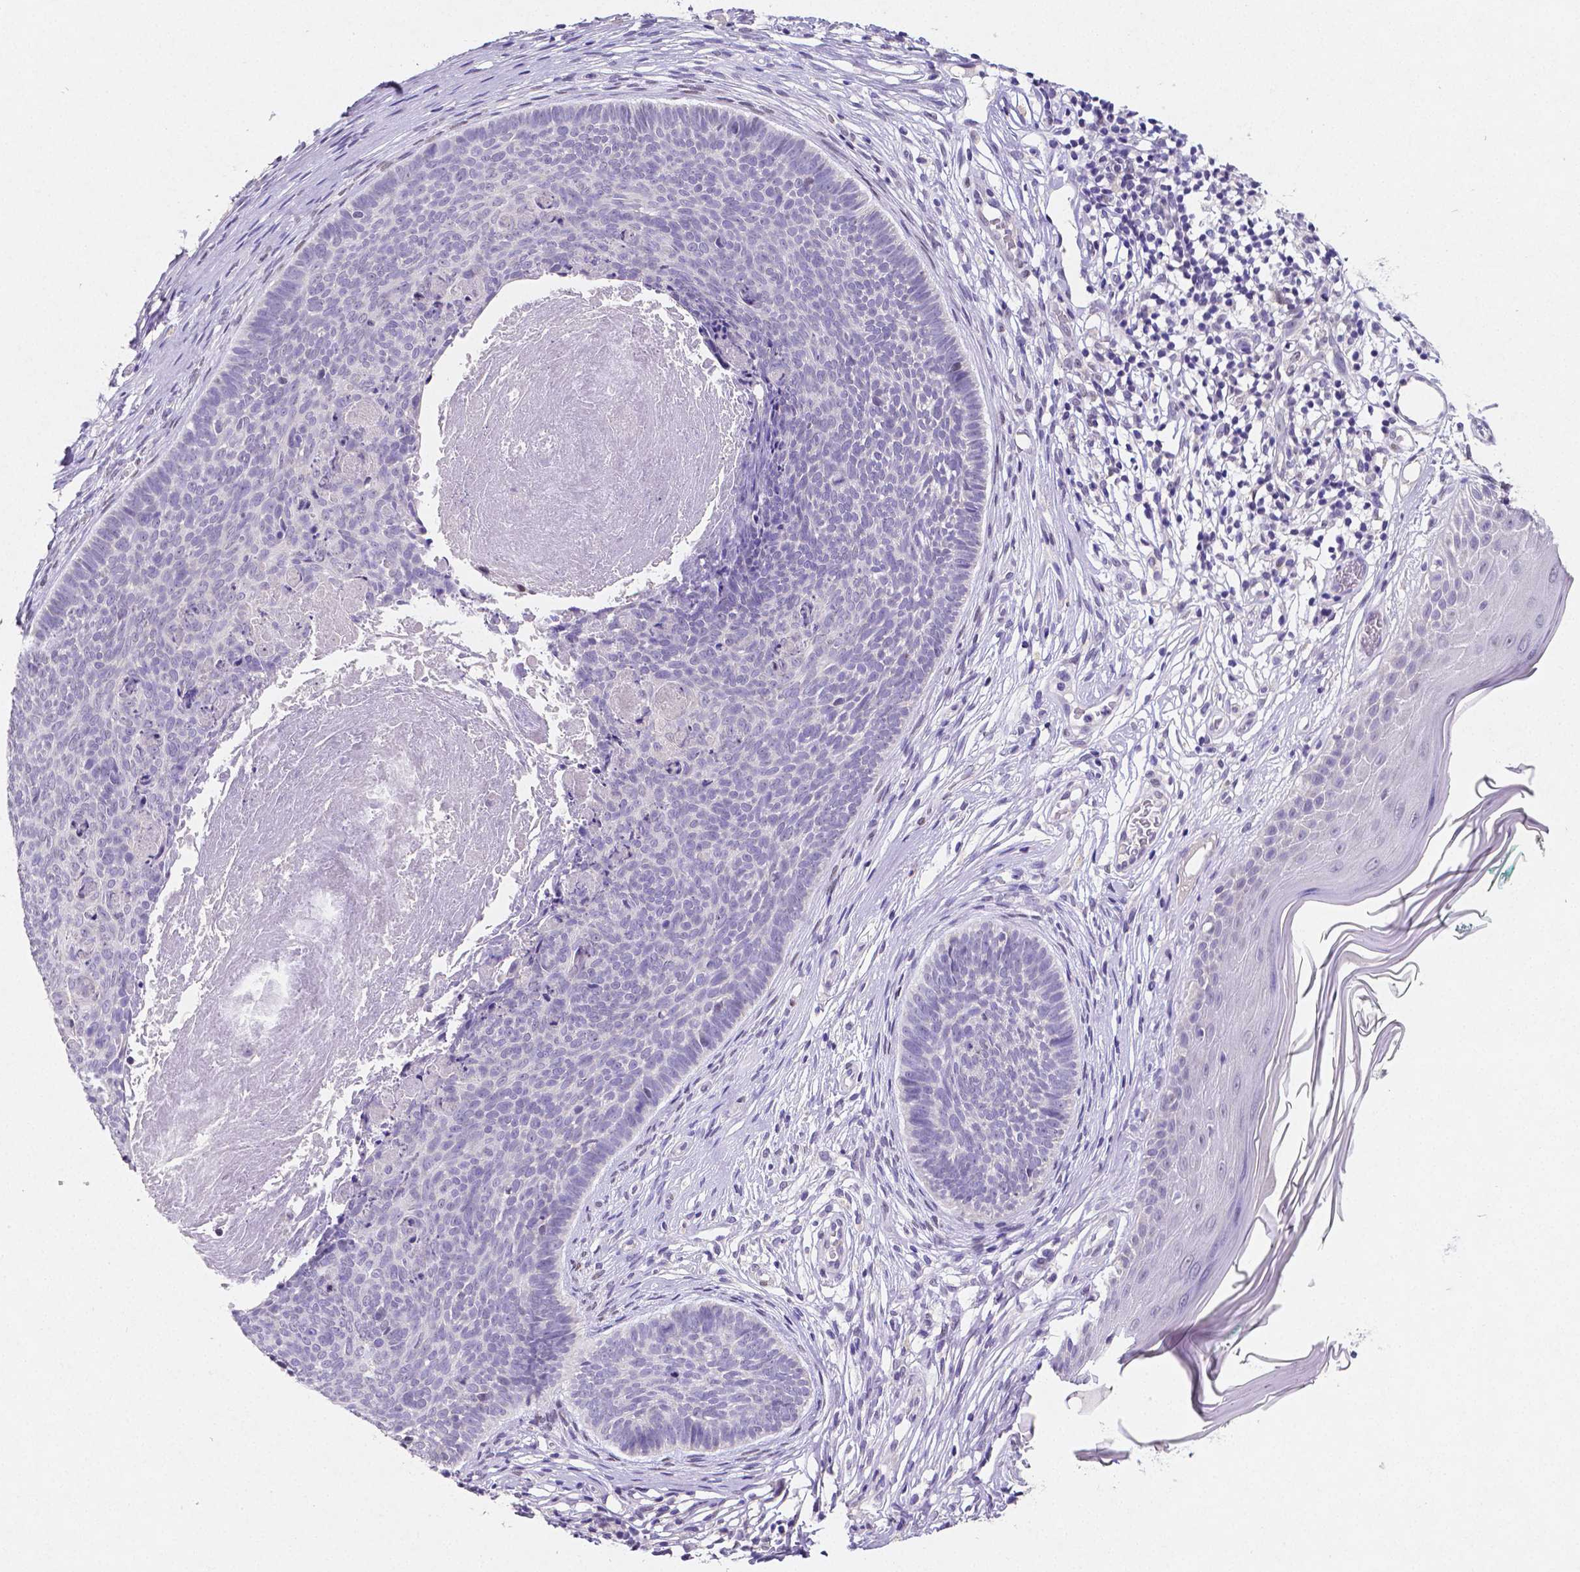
{"staining": {"intensity": "negative", "quantity": "none", "location": "none"}, "tissue": "skin cancer", "cell_type": "Tumor cells", "image_type": "cancer", "snomed": [{"axis": "morphology", "description": "Basal cell carcinoma"}, {"axis": "topography", "description": "Skin"}], "caption": "Tumor cells are negative for protein expression in human skin cancer.", "gene": "SATB2", "patient": {"sex": "male", "age": 85}}